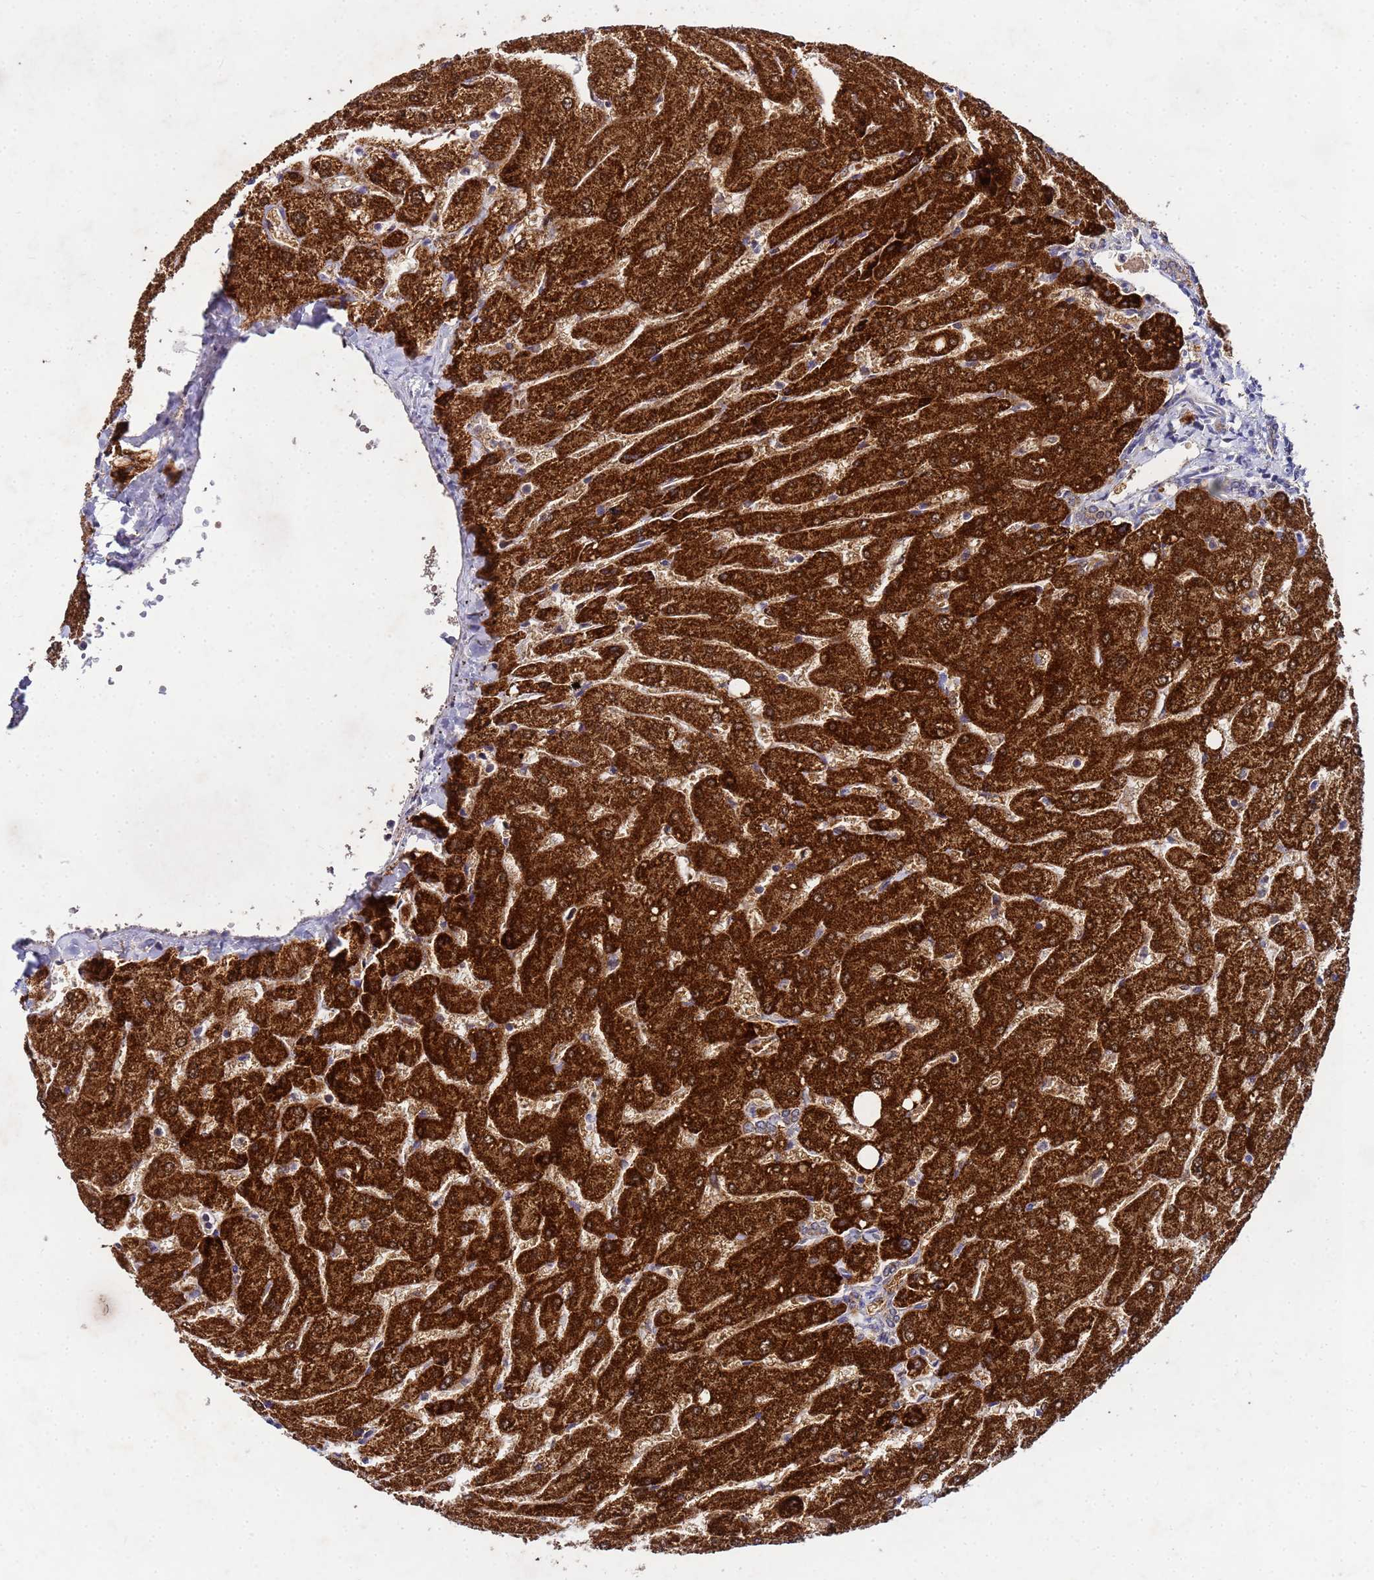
{"staining": {"intensity": "weak", "quantity": ">75%", "location": "cytoplasmic/membranous"}, "tissue": "liver", "cell_type": "Cholangiocytes", "image_type": "normal", "snomed": [{"axis": "morphology", "description": "Normal tissue, NOS"}, {"axis": "topography", "description": "Liver"}], "caption": "Protein analysis of unremarkable liver demonstrates weak cytoplasmic/membranous staining in approximately >75% of cholangiocytes.", "gene": "FAHD2A", "patient": {"sex": "male", "age": 55}}